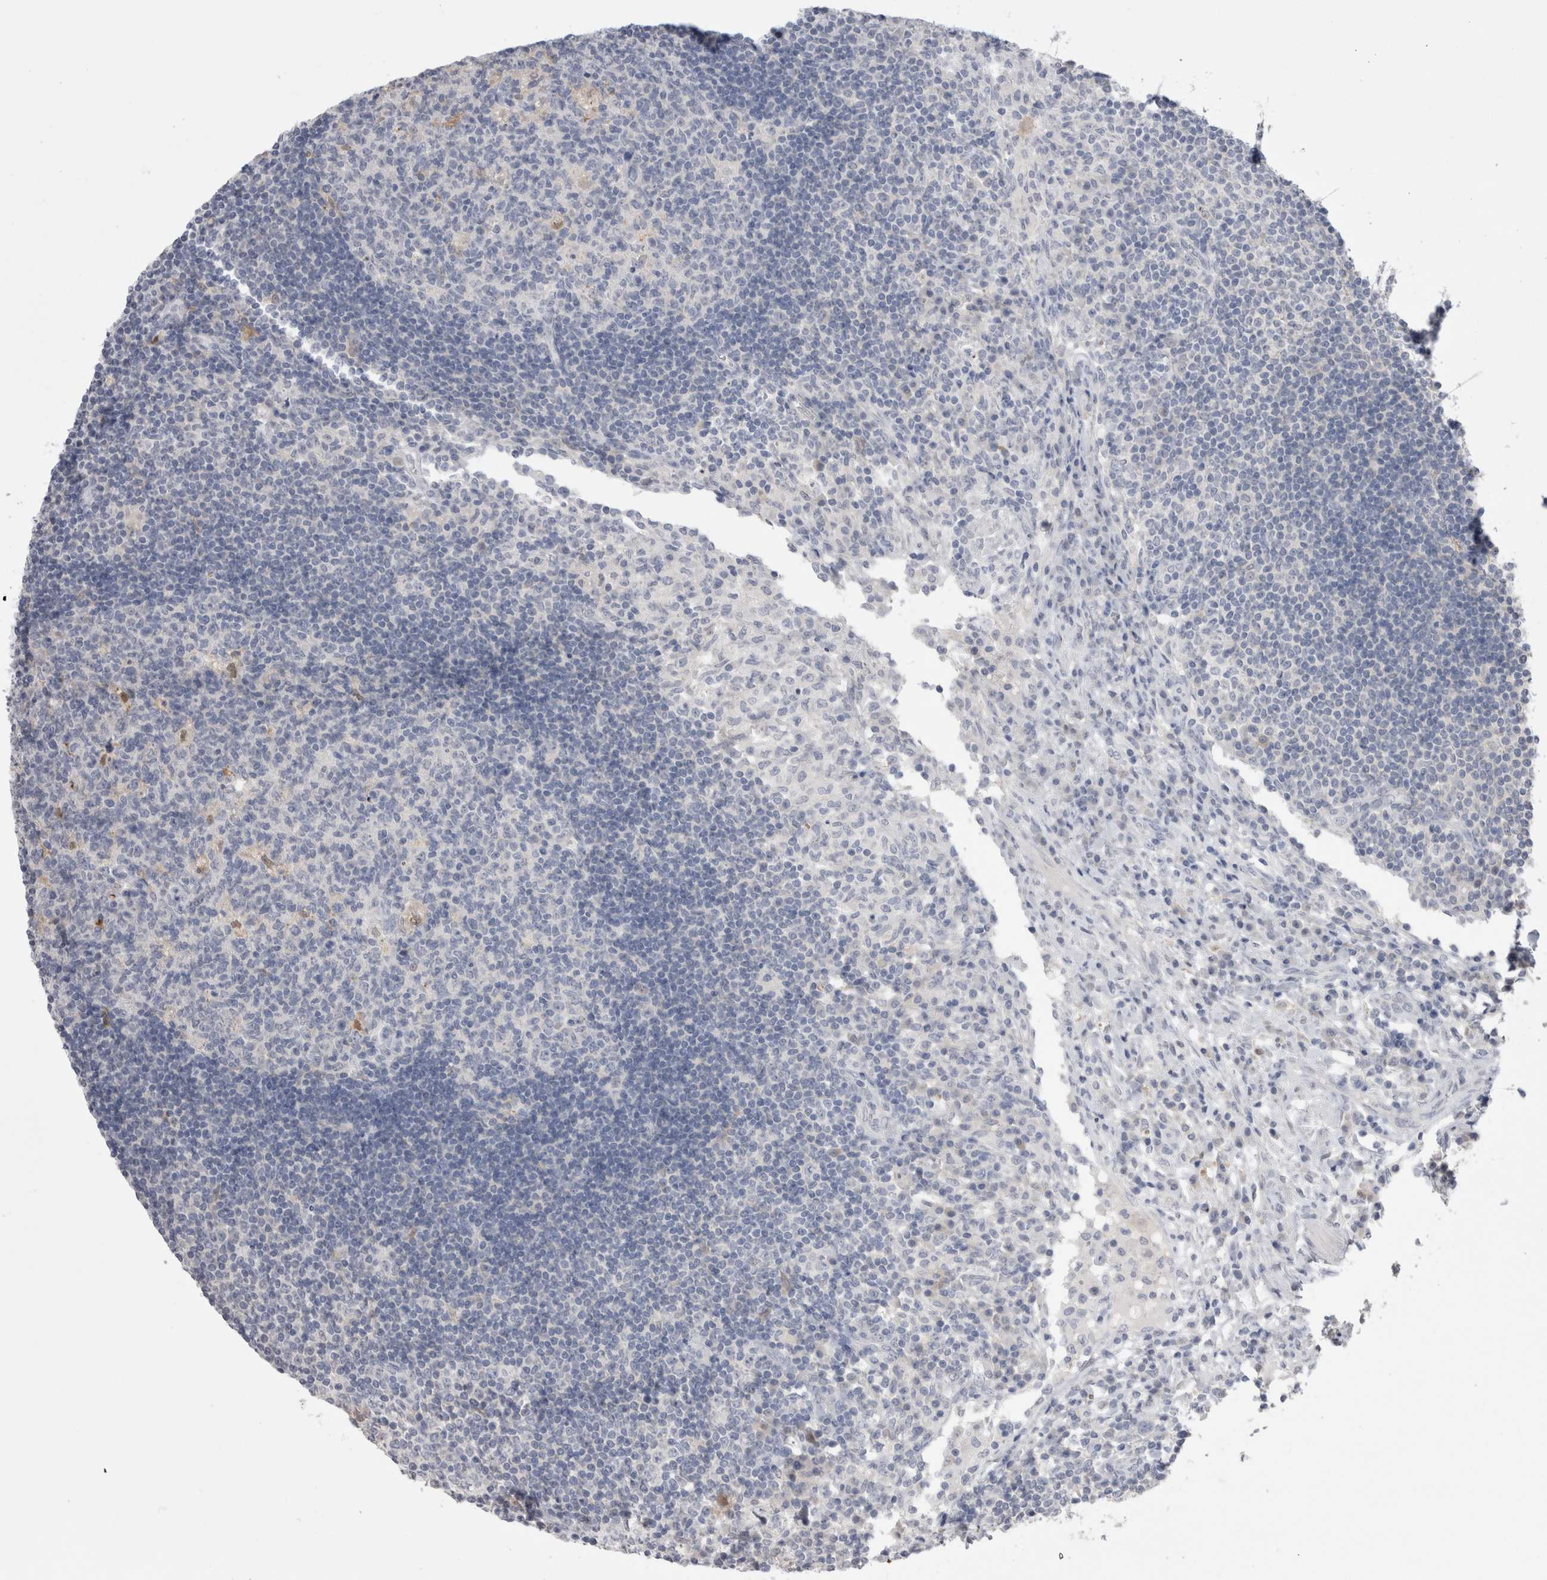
{"staining": {"intensity": "negative", "quantity": "none", "location": "none"}, "tissue": "lymph node", "cell_type": "Germinal center cells", "image_type": "normal", "snomed": [{"axis": "morphology", "description": "Normal tissue, NOS"}, {"axis": "topography", "description": "Lymph node"}], "caption": "Lymph node was stained to show a protein in brown. There is no significant expression in germinal center cells. The staining is performed using DAB (3,3'-diaminobenzidine) brown chromogen with nuclei counter-stained in using hematoxylin.", "gene": "SUCNR1", "patient": {"sex": "female", "age": 53}}